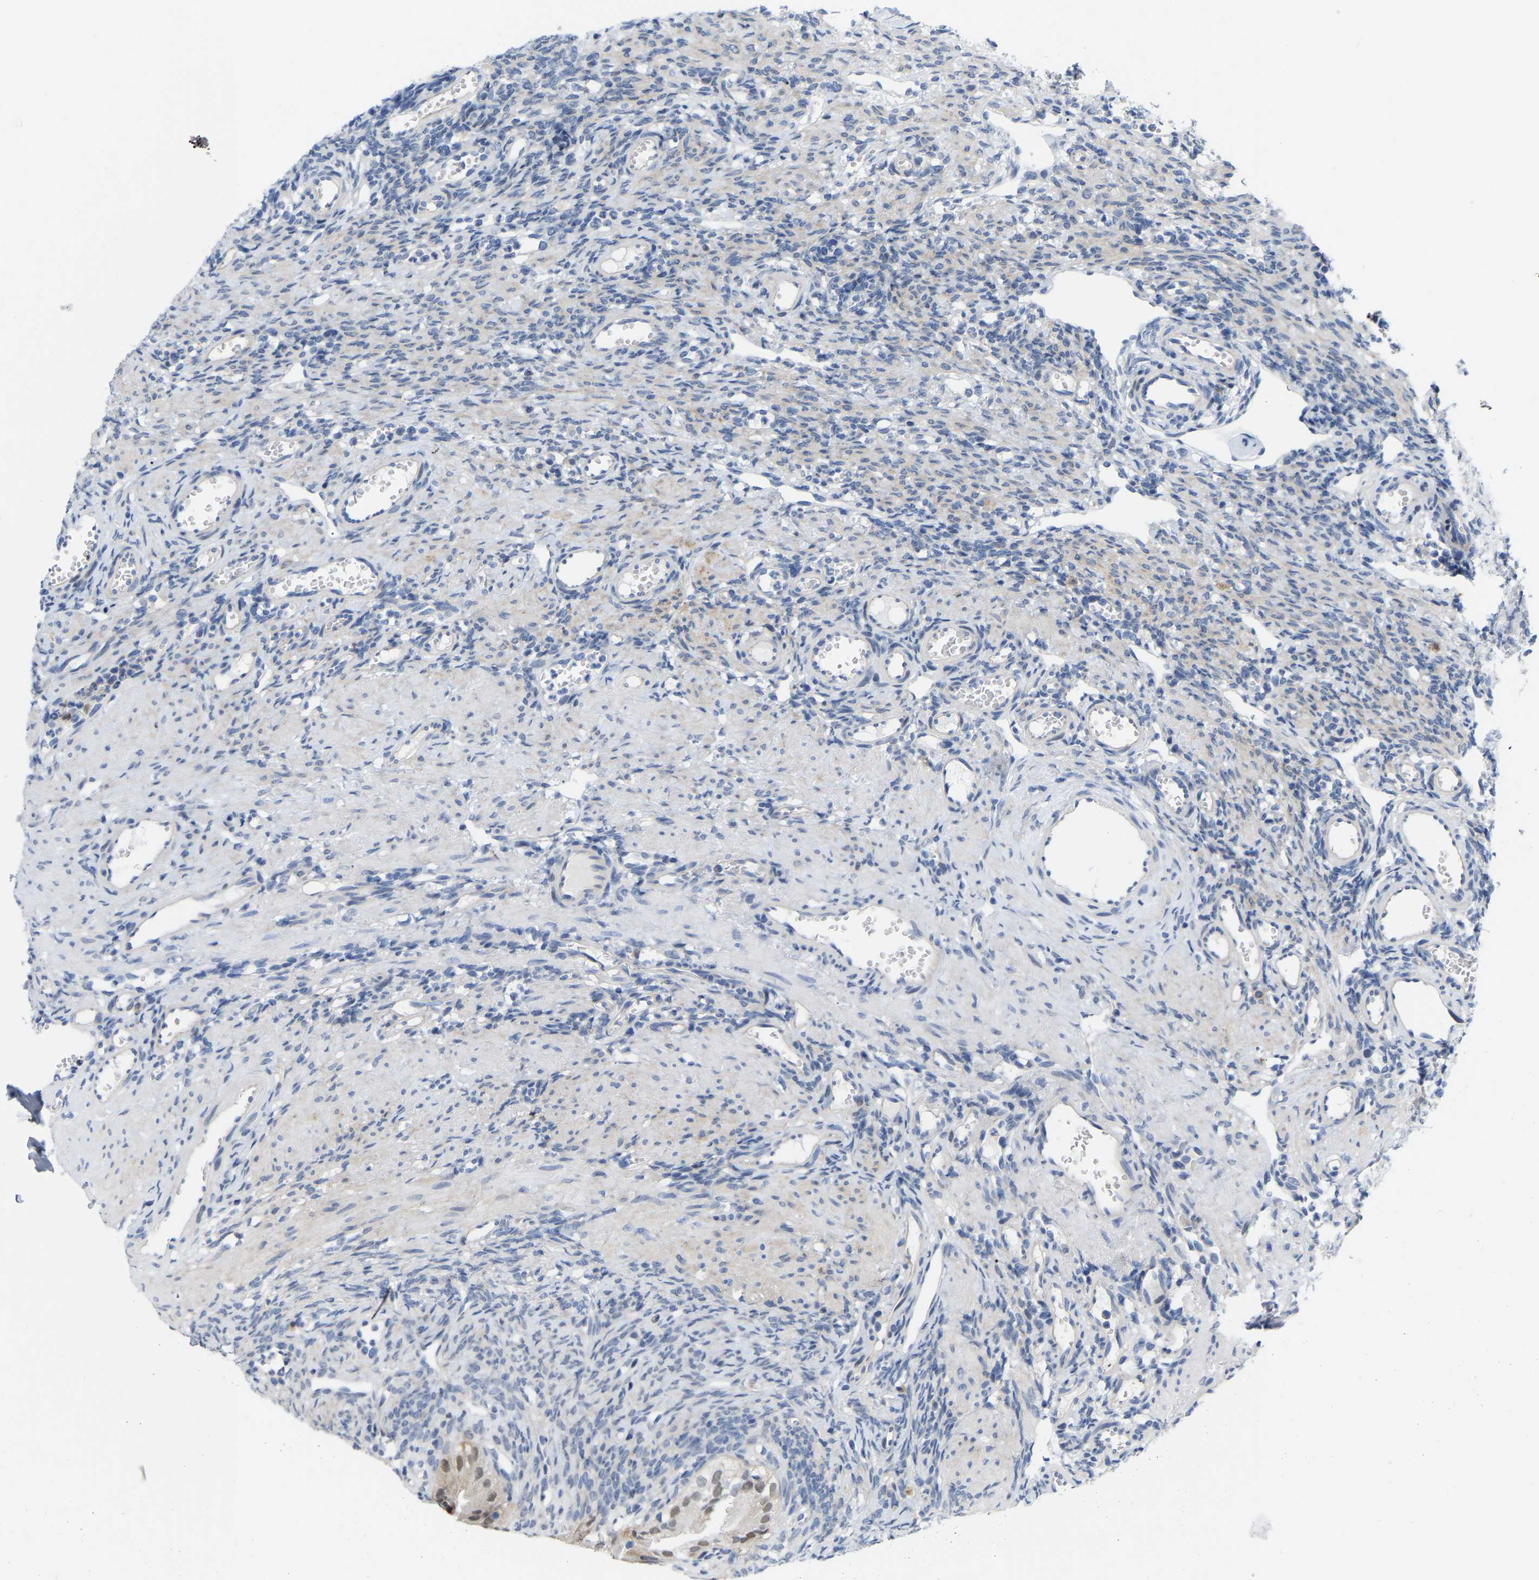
{"staining": {"intensity": "negative", "quantity": "none", "location": "none"}, "tissue": "ovary", "cell_type": "Follicle cells", "image_type": "normal", "snomed": [{"axis": "morphology", "description": "Normal tissue, NOS"}, {"axis": "topography", "description": "Ovary"}], "caption": "IHC of normal human ovary shows no positivity in follicle cells.", "gene": "ABTB2", "patient": {"sex": "female", "age": 33}}